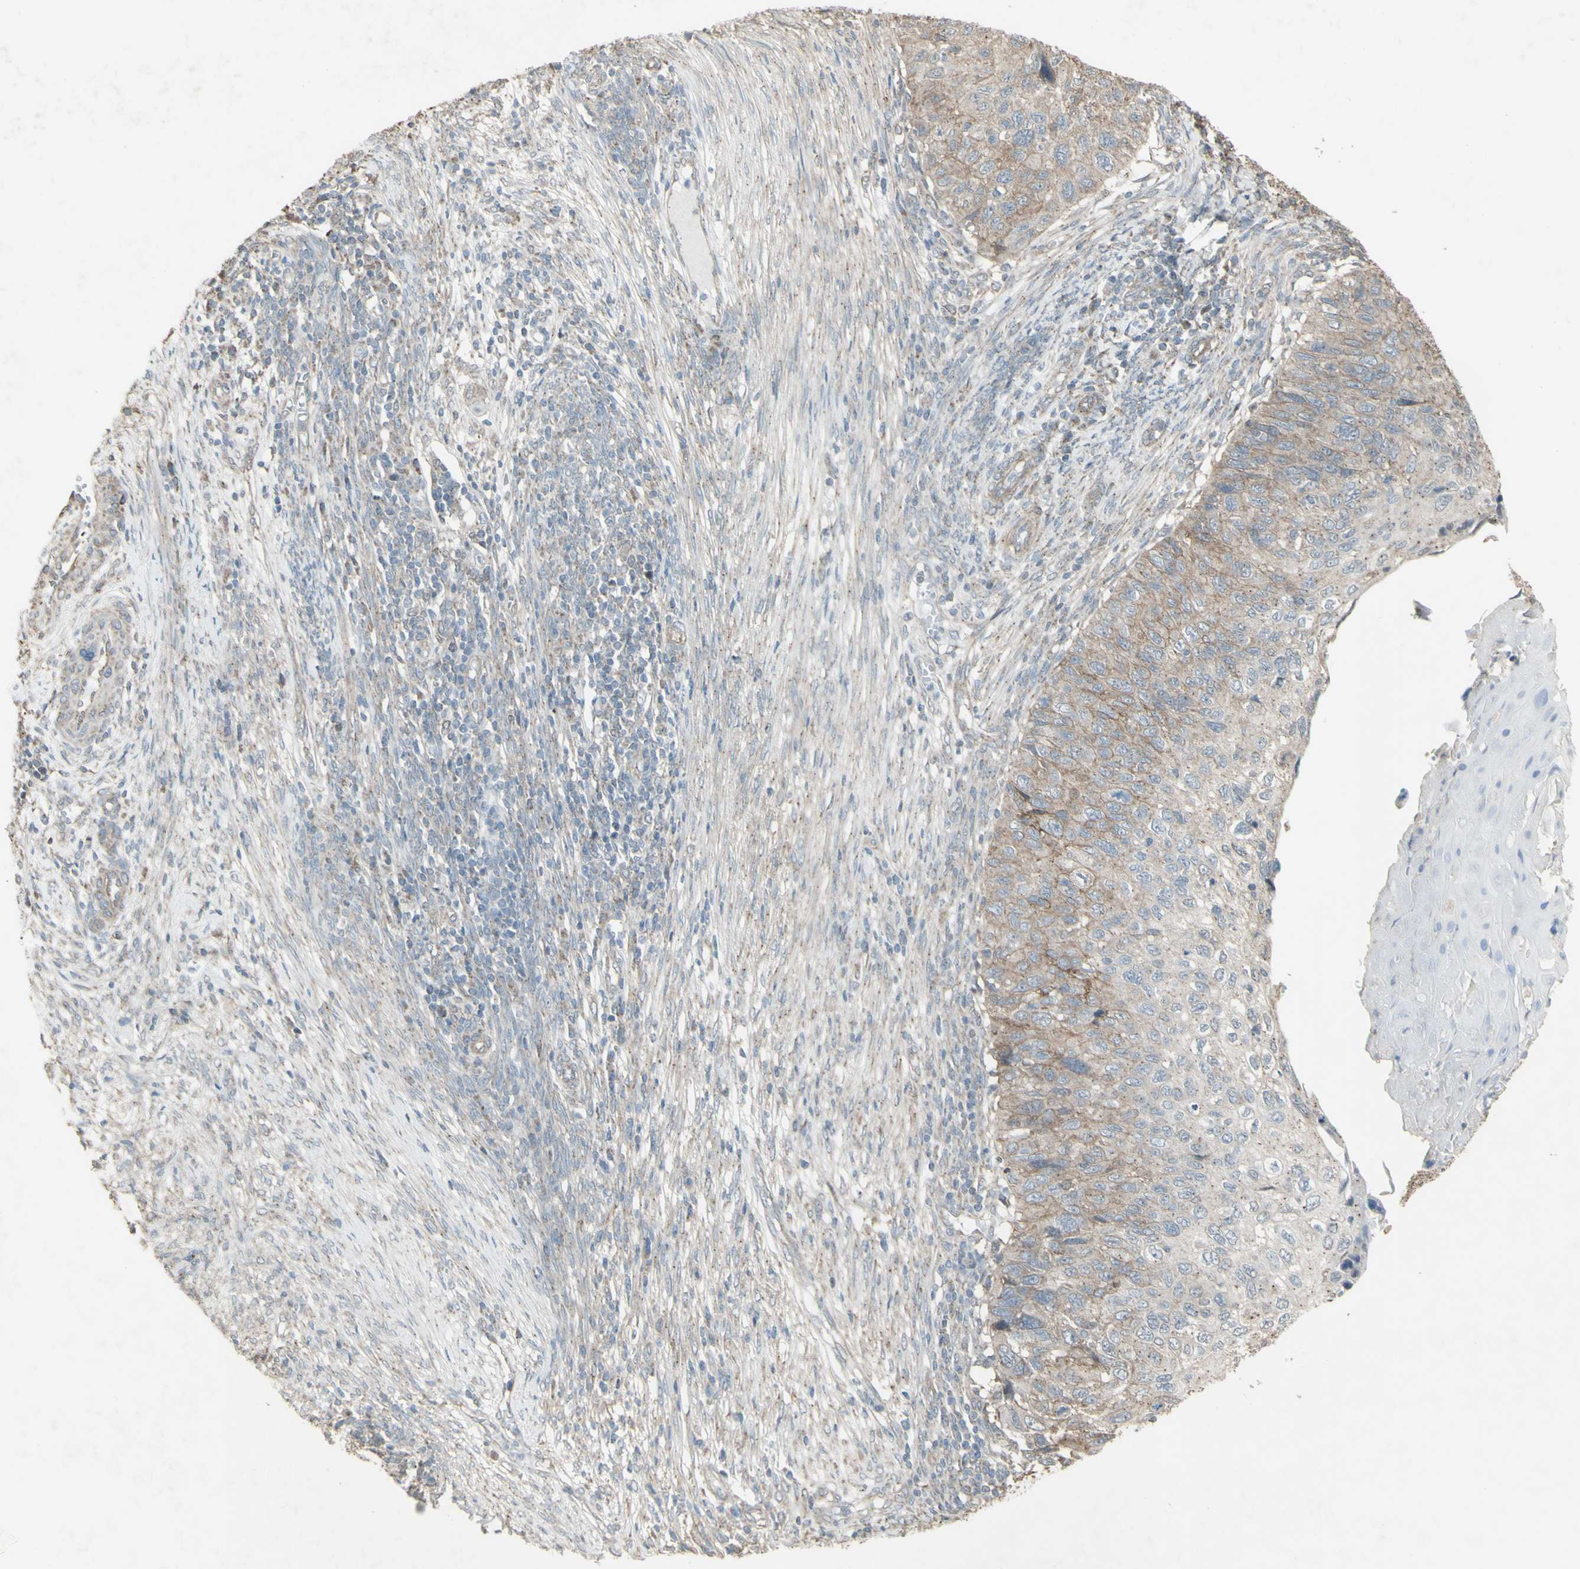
{"staining": {"intensity": "weak", "quantity": ">75%", "location": "cytoplasmic/membranous"}, "tissue": "cervical cancer", "cell_type": "Tumor cells", "image_type": "cancer", "snomed": [{"axis": "morphology", "description": "Squamous cell carcinoma, NOS"}, {"axis": "topography", "description": "Cervix"}], "caption": "The micrograph shows immunohistochemical staining of squamous cell carcinoma (cervical). There is weak cytoplasmic/membranous staining is appreciated in about >75% of tumor cells.", "gene": "FXYD3", "patient": {"sex": "female", "age": 70}}